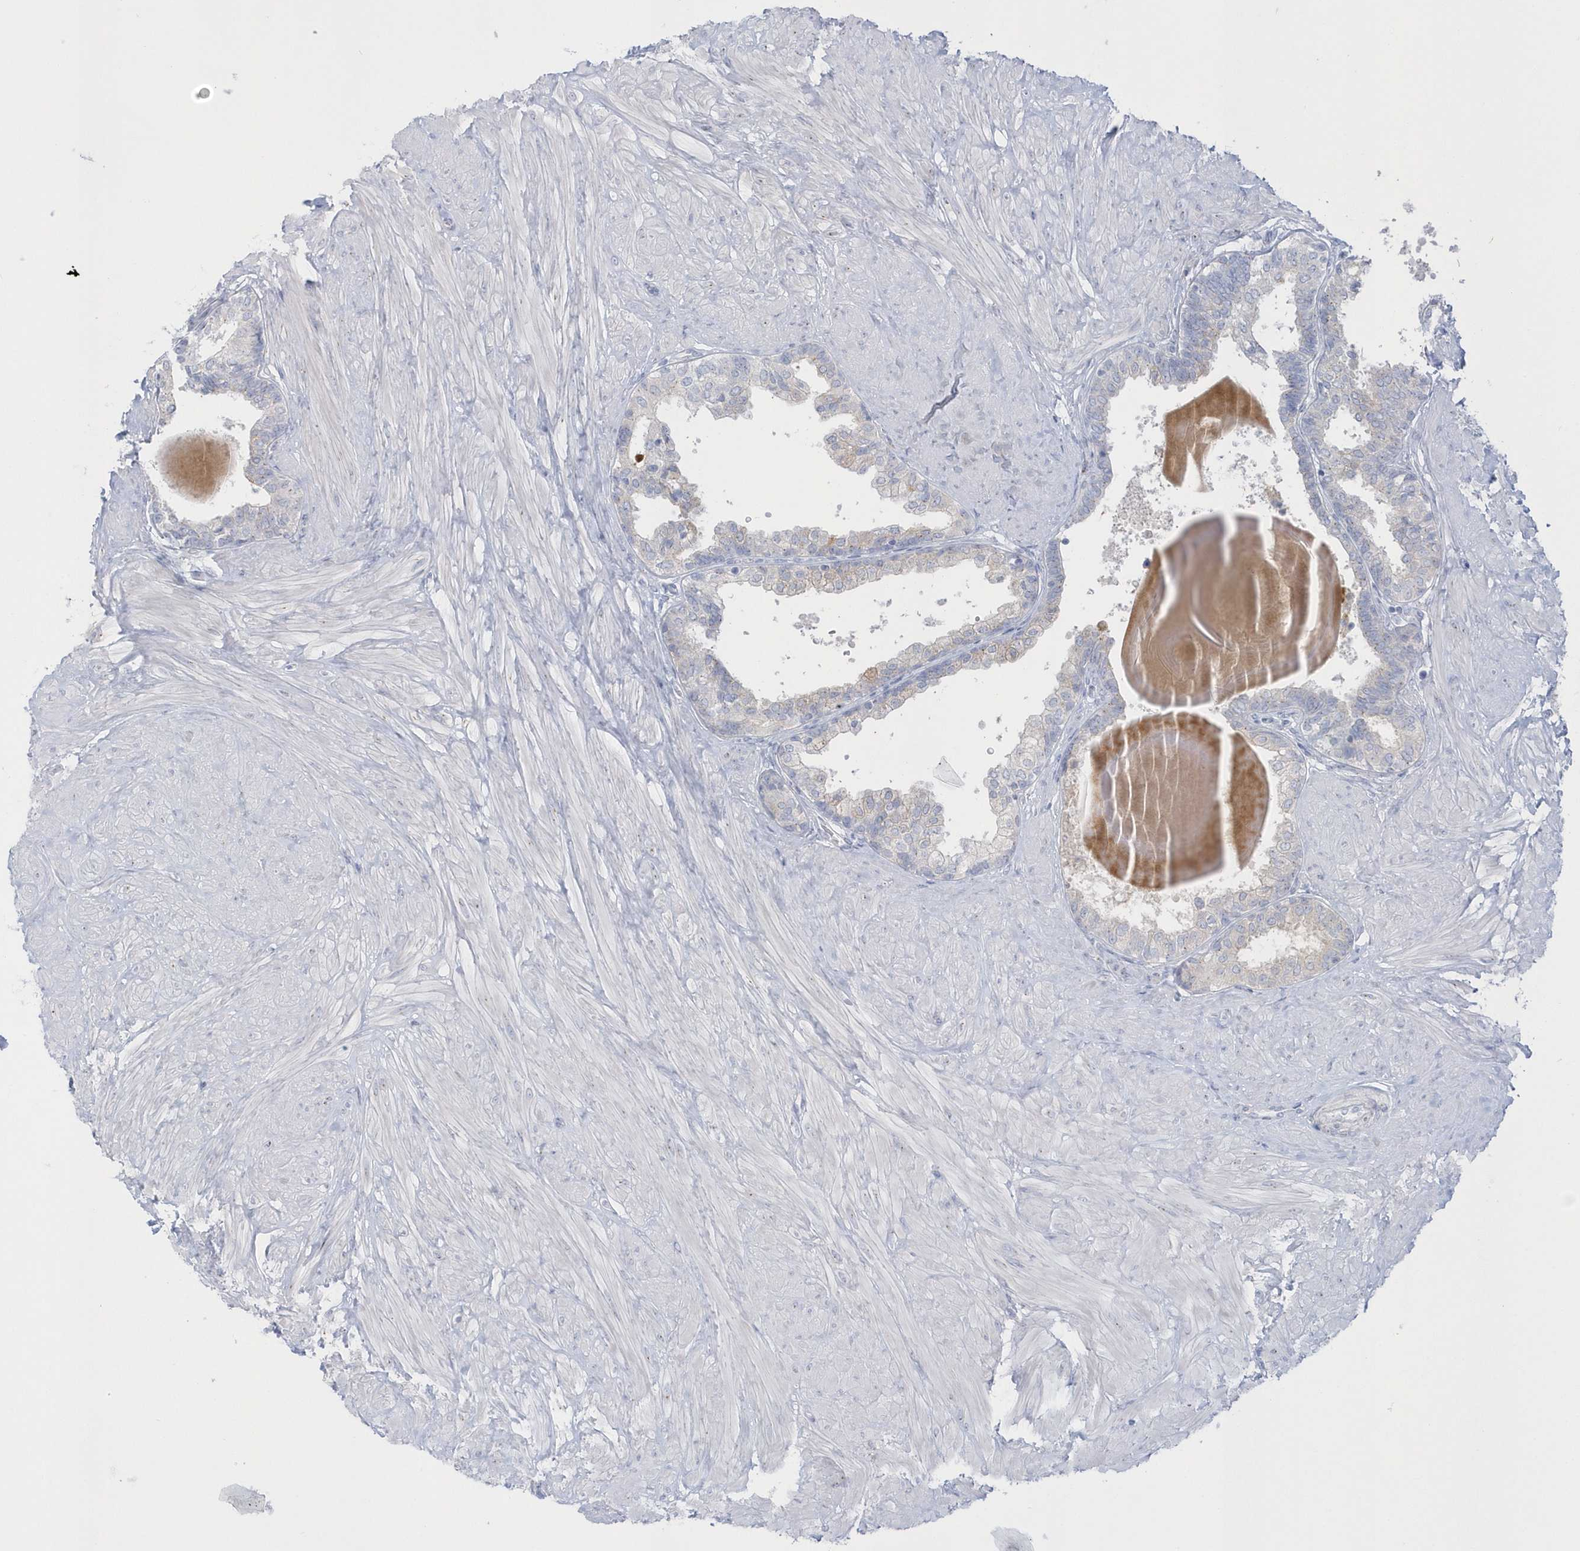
{"staining": {"intensity": "negative", "quantity": "none", "location": "none"}, "tissue": "prostate", "cell_type": "Glandular cells", "image_type": "normal", "snomed": [{"axis": "morphology", "description": "Normal tissue, NOS"}, {"axis": "topography", "description": "Prostate"}], "caption": "Prostate stained for a protein using IHC shows no staining glandular cells.", "gene": "SEMA3D", "patient": {"sex": "male", "age": 48}}